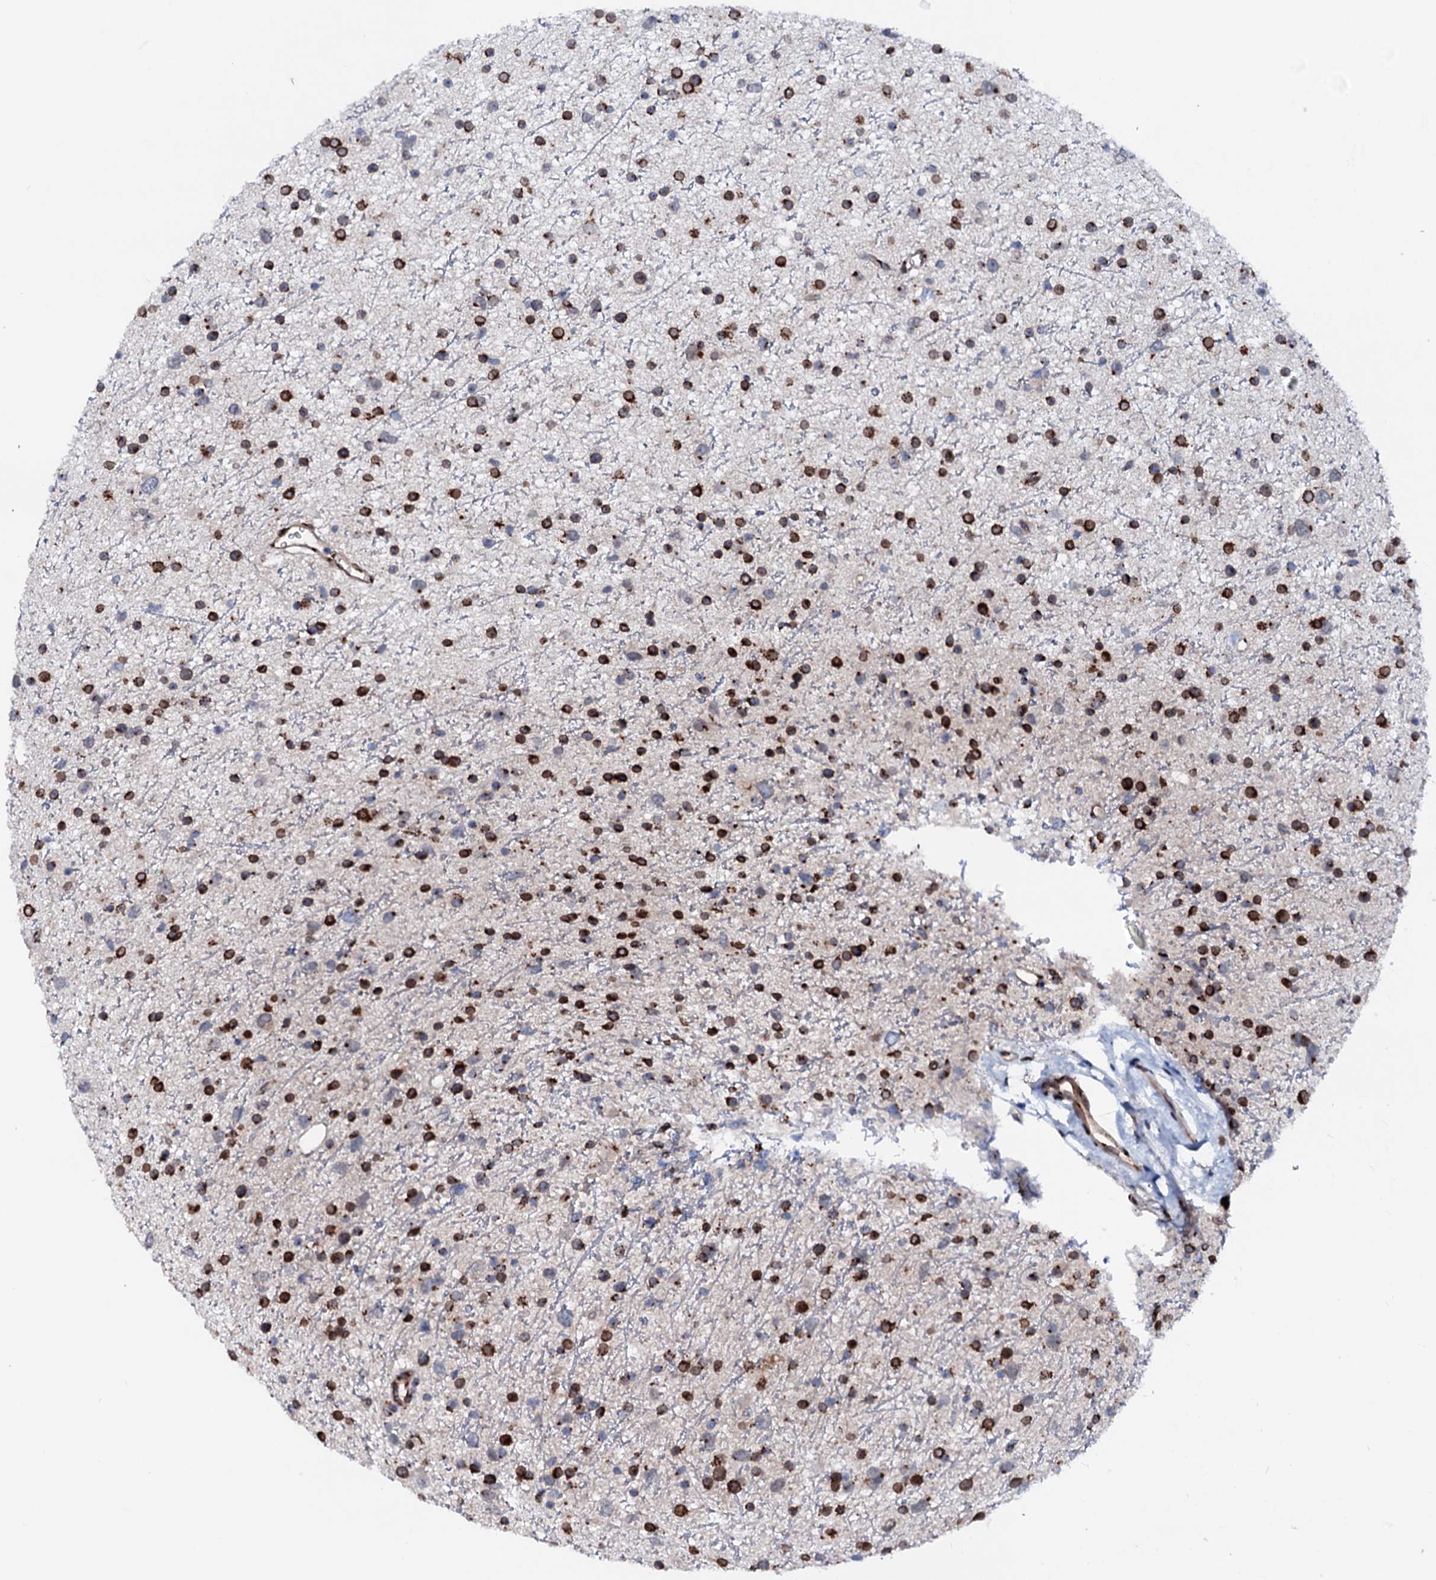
{"staining": {"intensity": "strong", "quantity": "25%-75%", "location": "cytoplasmic/membranous"}, "tissue": "glioma", "cell_type": "Tumor cells", "image_type": "cancer", "snomed": [{"axis": "morphology", "description": "Glioma, malignant, Low grade"}, {"axis": "topography", "description": "Cerebral cortex"}], "caption": "Immunohistochemical staining of glioma shows strong cytoplasmic/membranous protein positivity in approximately 25%-75% of tumor cells.", "gene": "TMCO3", "patient": {"sex": "female", "age": 39}}